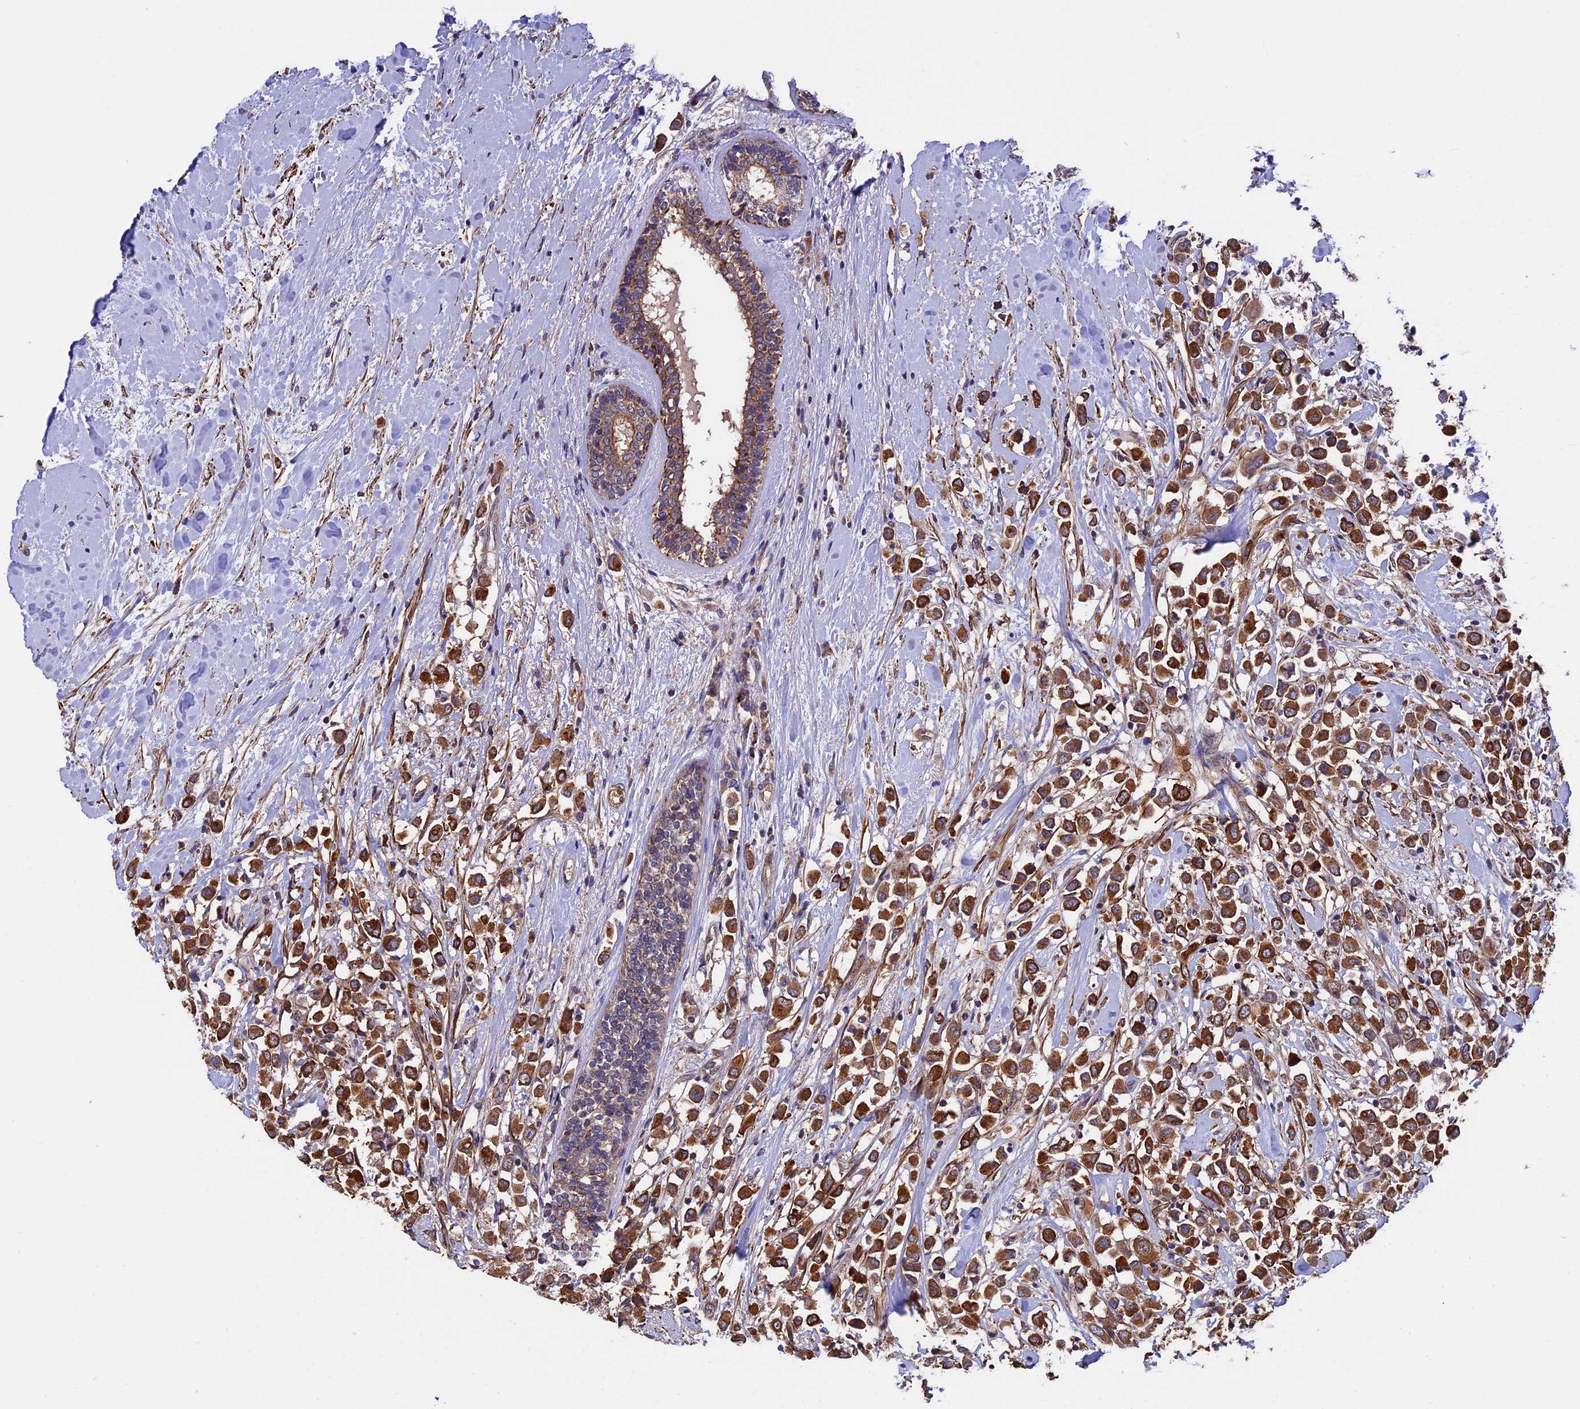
{"staining": {"intensity": "strong", "quantity": ">75%", "location": "cytoplasmic/membranous"}, "tissue": "breast cancer", "cell_type": "Tumor cells", "image_type": "cancer", "snomed": [{"axis": "morphology", "description": "Duct carcinoma"}, {"axis": "topography", "description": "Breast"}], "caption": "Immunohistochemistry of breast infiltrating ductal carcinoma shows high levels of strong cytoplasmic/membranous staining in about >75% of tumor cells. (DAB (3,3'-diaminobenzidine) IHC with brightfield microscopy, high magnification).", "gene": "SLC9A5", "patient": {"sex": "female", "age": 87}}